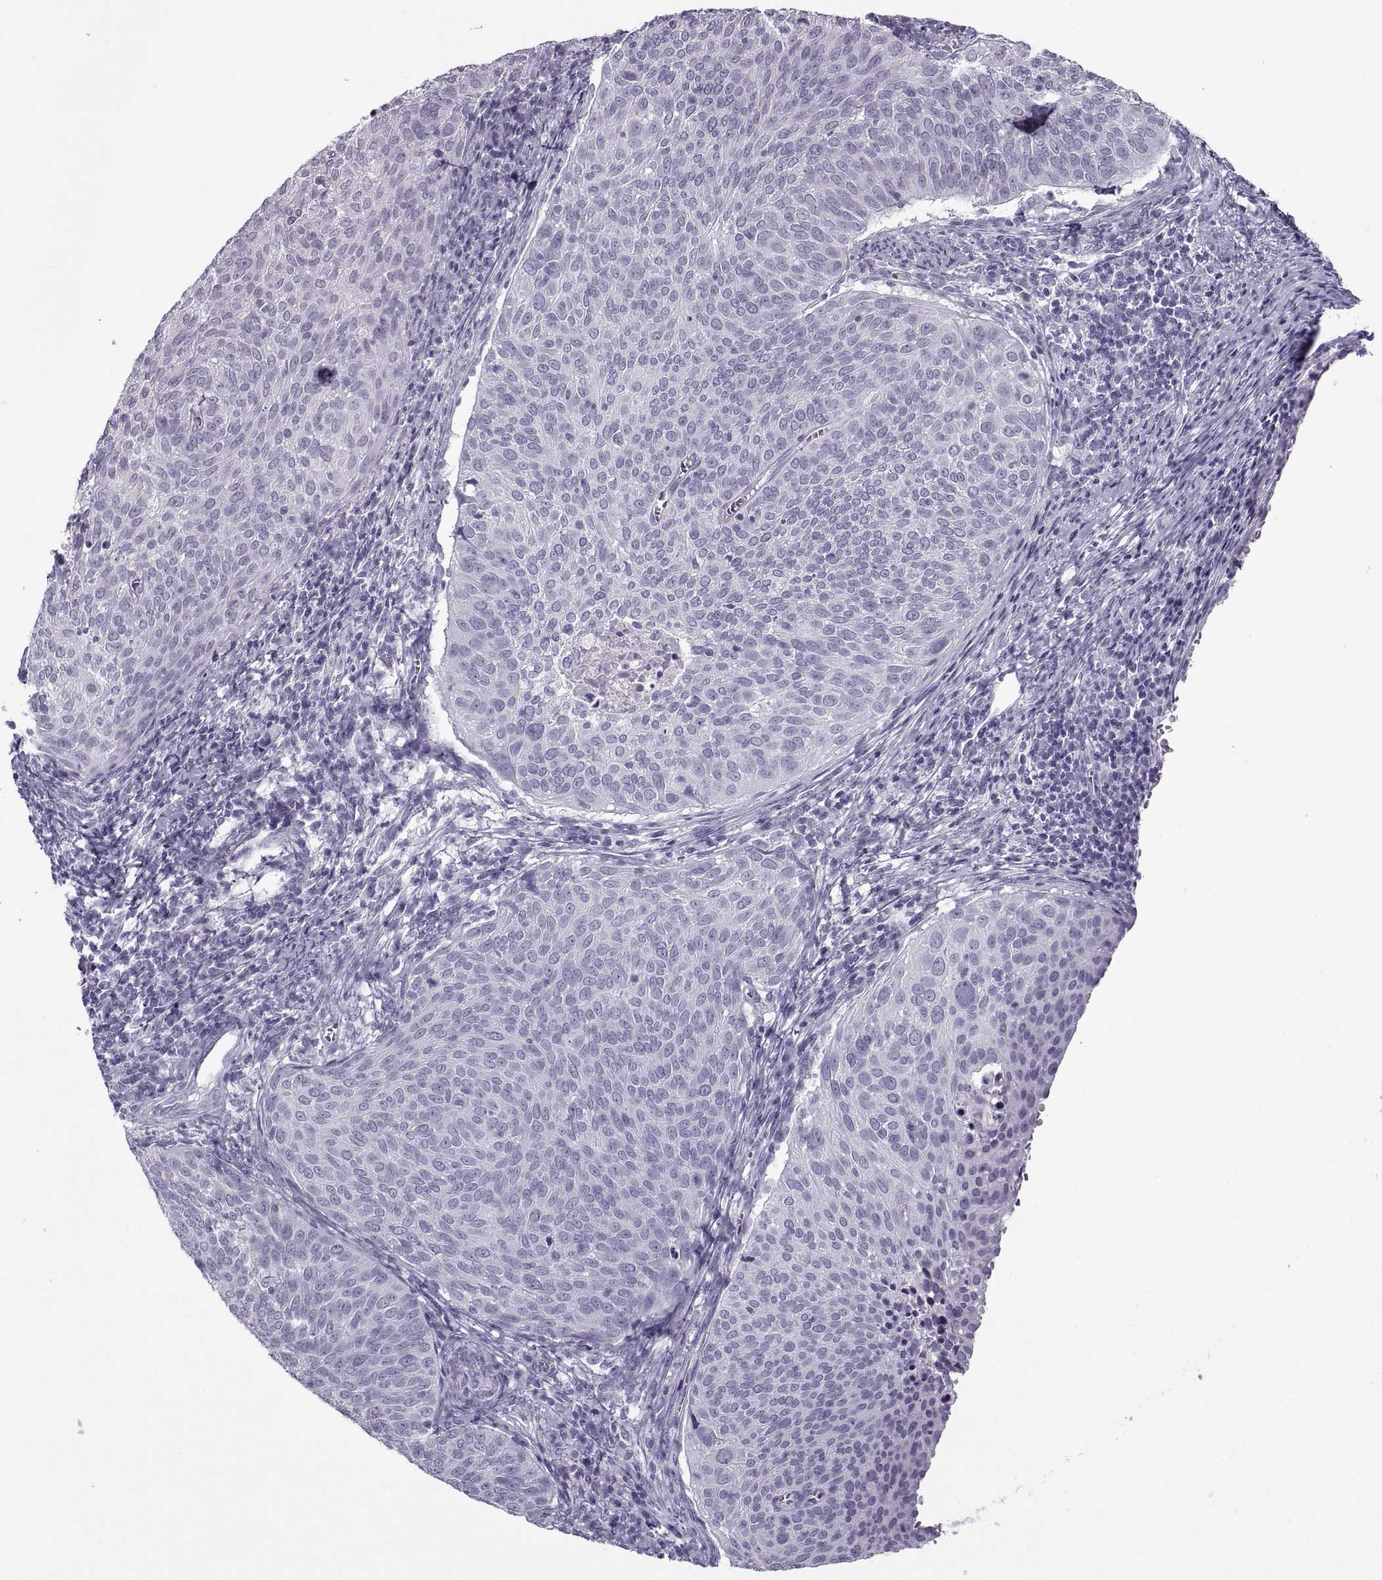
{"staining": {"intensity": "negative", "quantity": "none", "location": "none"}, "tissue": "cervical cancer", "cell_type": "Tumor cells", "image_type": "cancer", "snomed": [{"axis": "morphology", "description": "Squamous cell carcinoma, NOS"}, {"axis": "topography", "description": "Cervix"}], "caption": "Squamous cell carcinoma (cervical) was stained to show a protein in brown. There is no significant staining in tumor cells.", "gene": "RLBP1", "patient": {"sex": "female", "age": 39}}